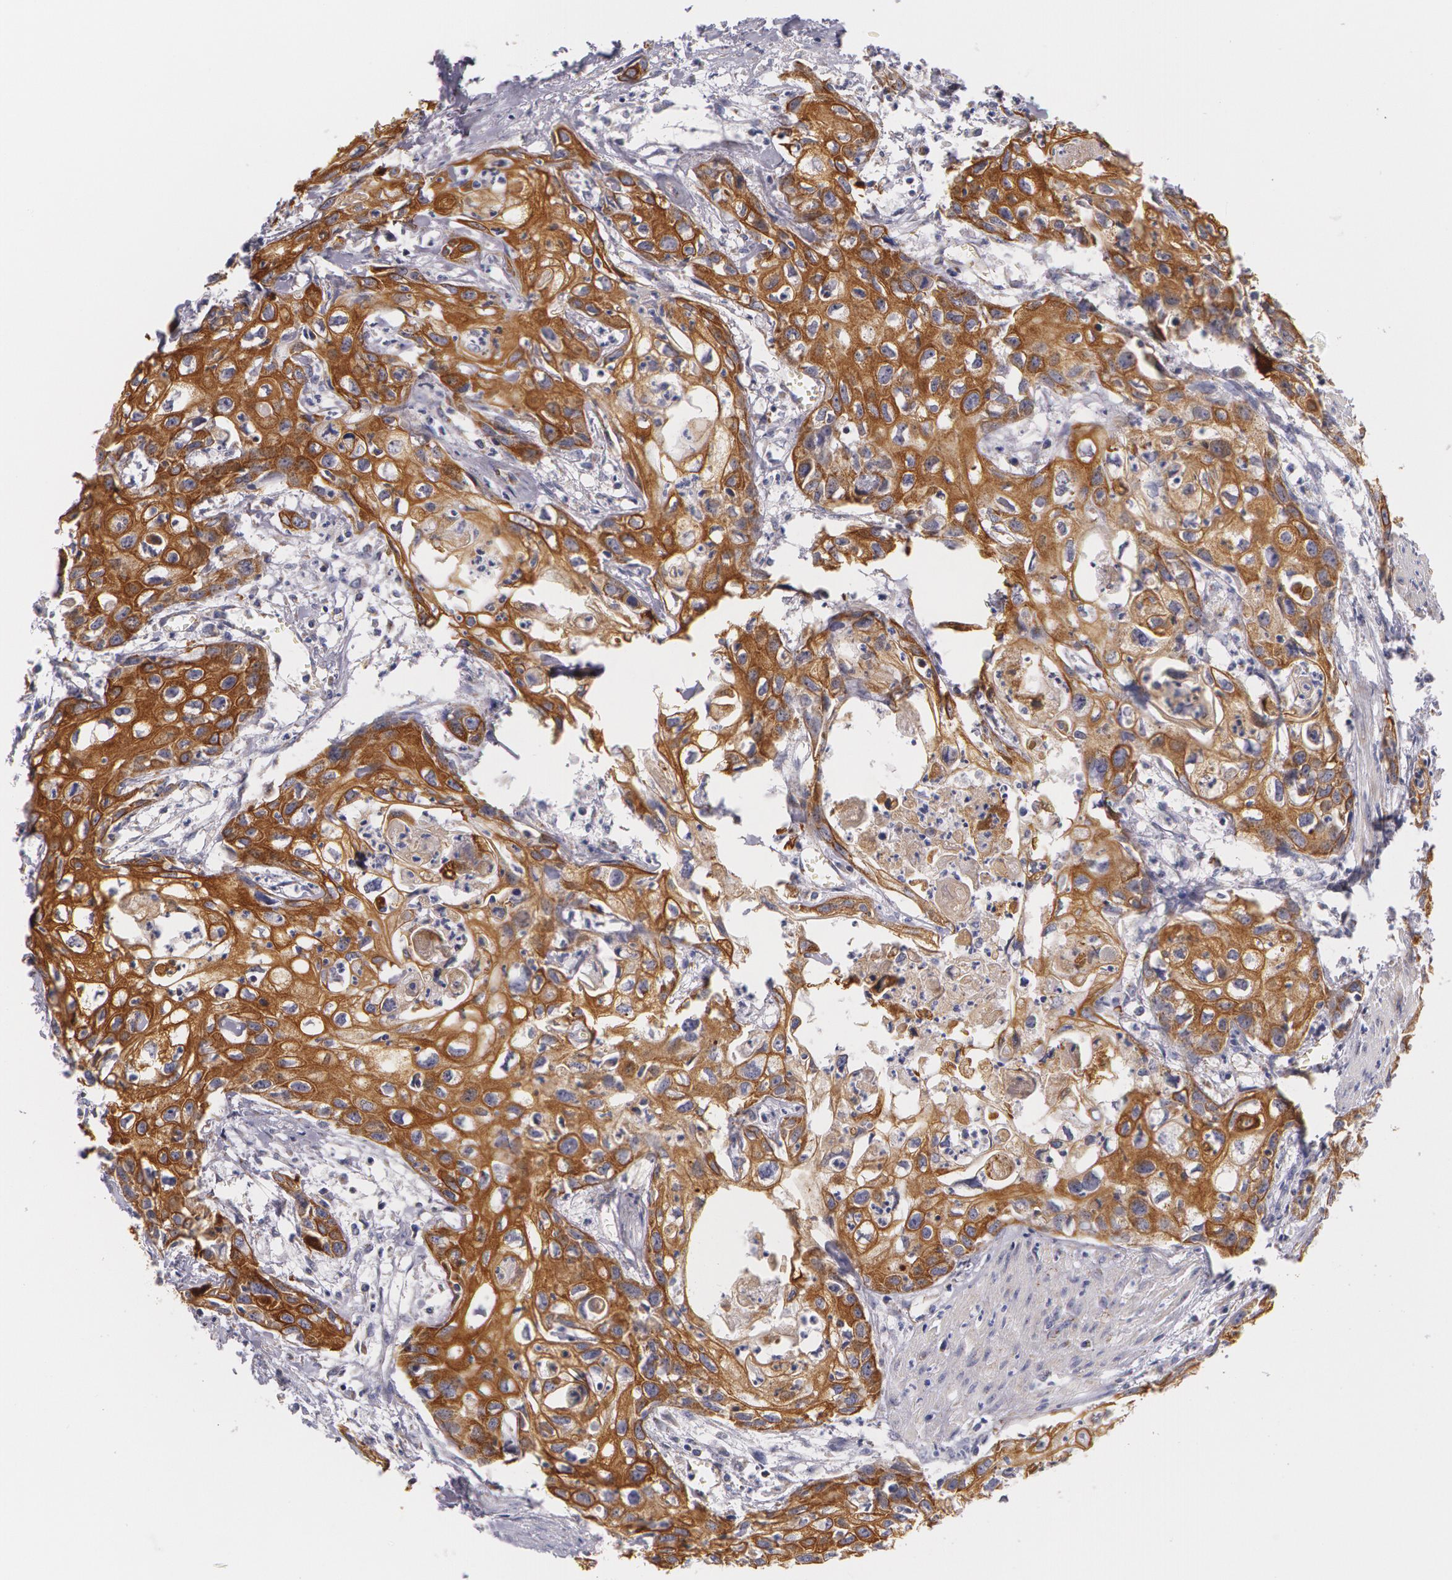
{"staining": {"intensity": "strong", "quantity": ">75%", "location": "cytoplasmic/membranous"}, "tissue": "urothelial cancer", "cell_type": "Tumor cells", "image_type": "cancer", "snomed": [{"axis": "morphology", "description": "Urothelial carcinoma, High grade"}, {"axis": "topography", "description": "Urinary bladder"}], "caption": "A high-resolution micrograph shows immunohistochemistry (IHC) staining of urothelial cancer, which exhibits strong cytoplasmic/membranous positivity in about >75% of tumor cells.", "gene": "KRT18", "patient": {"sex": "male", "age": 54}}